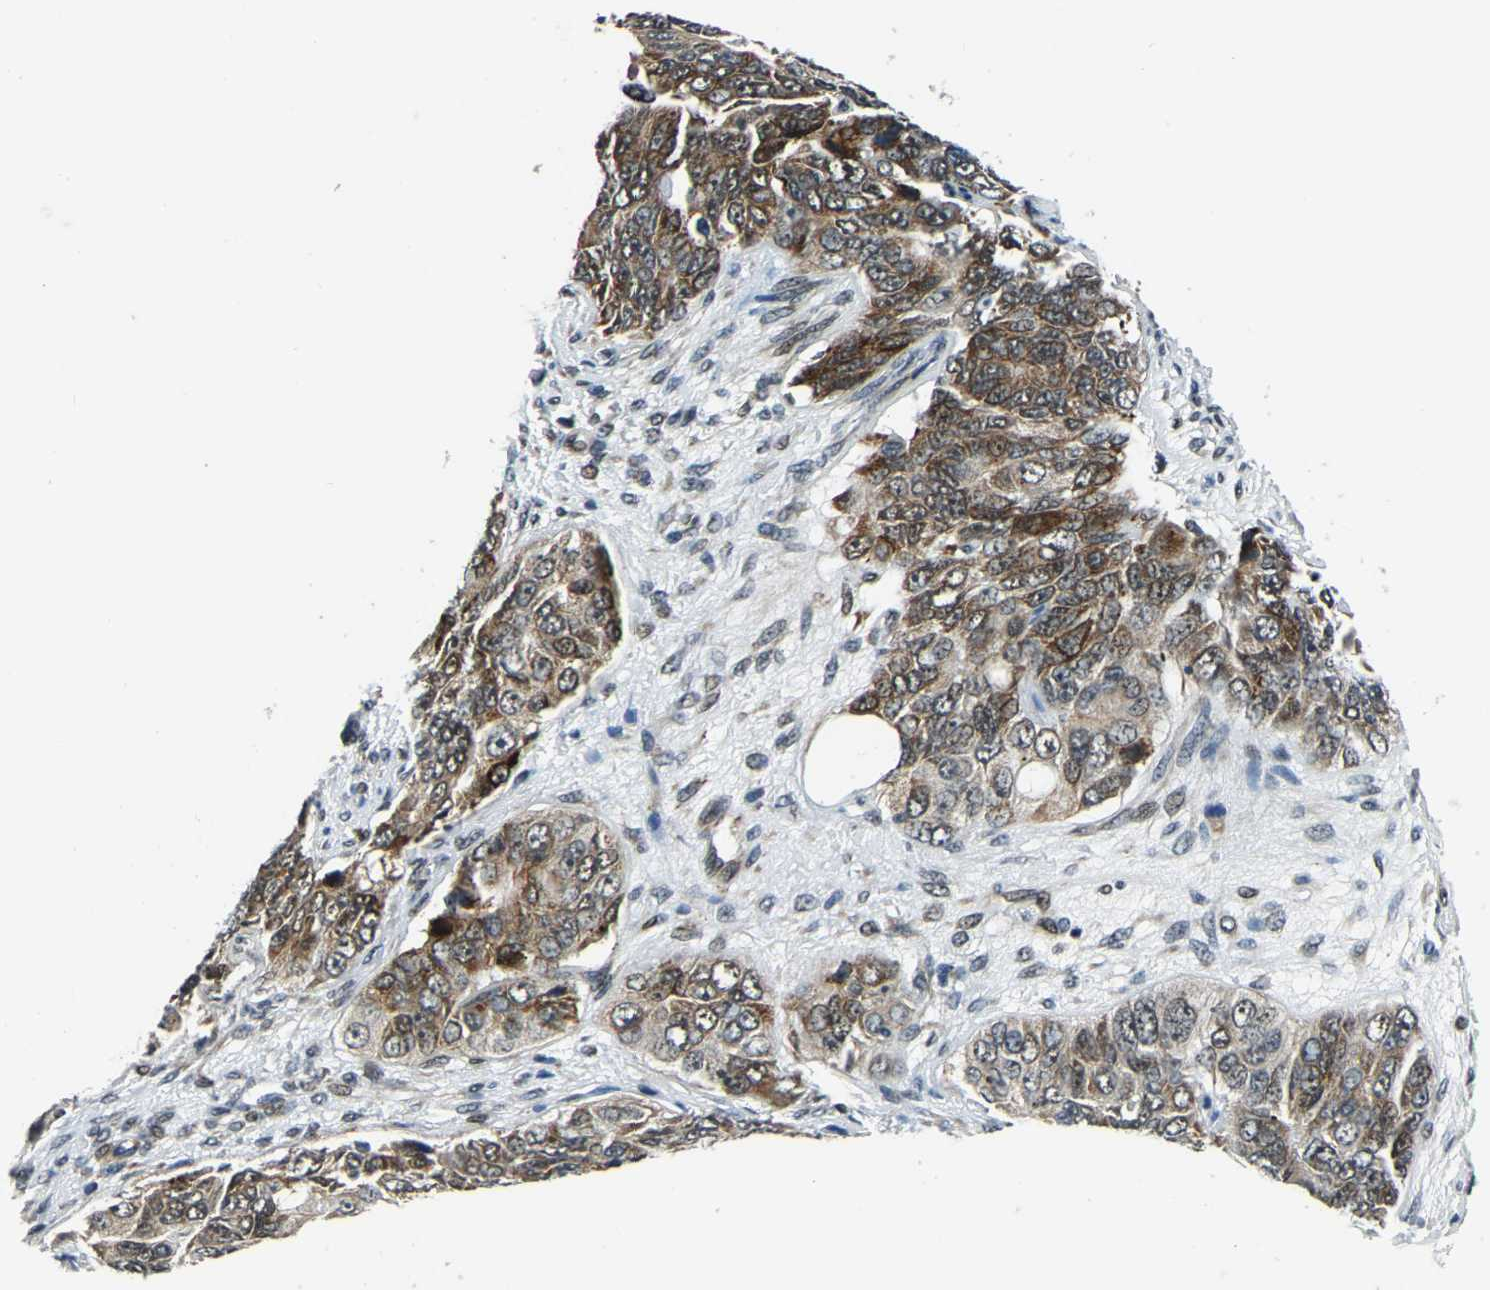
{"staining": {"intensity": "moderate", "quantity": ">75%", "location": "cytoplasmic/membranous"}, "tissue": "ovarian cancer", "cell_type": "Tumor cells", "image_type": "cancer", "snomed": [{"axis": "morphology", "description": "Carcinoma, endometroid"}, {"axis": "topography", "description": "Ovary"}], "caption": "Approximately >75% of tumor cells in ovarian cancer (endometroid carcinoma) exhibit moderate cytoplasmic/membranous protein positivity as visualized by brown immunohistochemical staining.", "gene": "ING2", "patient": {"sex": "female", "age": 51}}